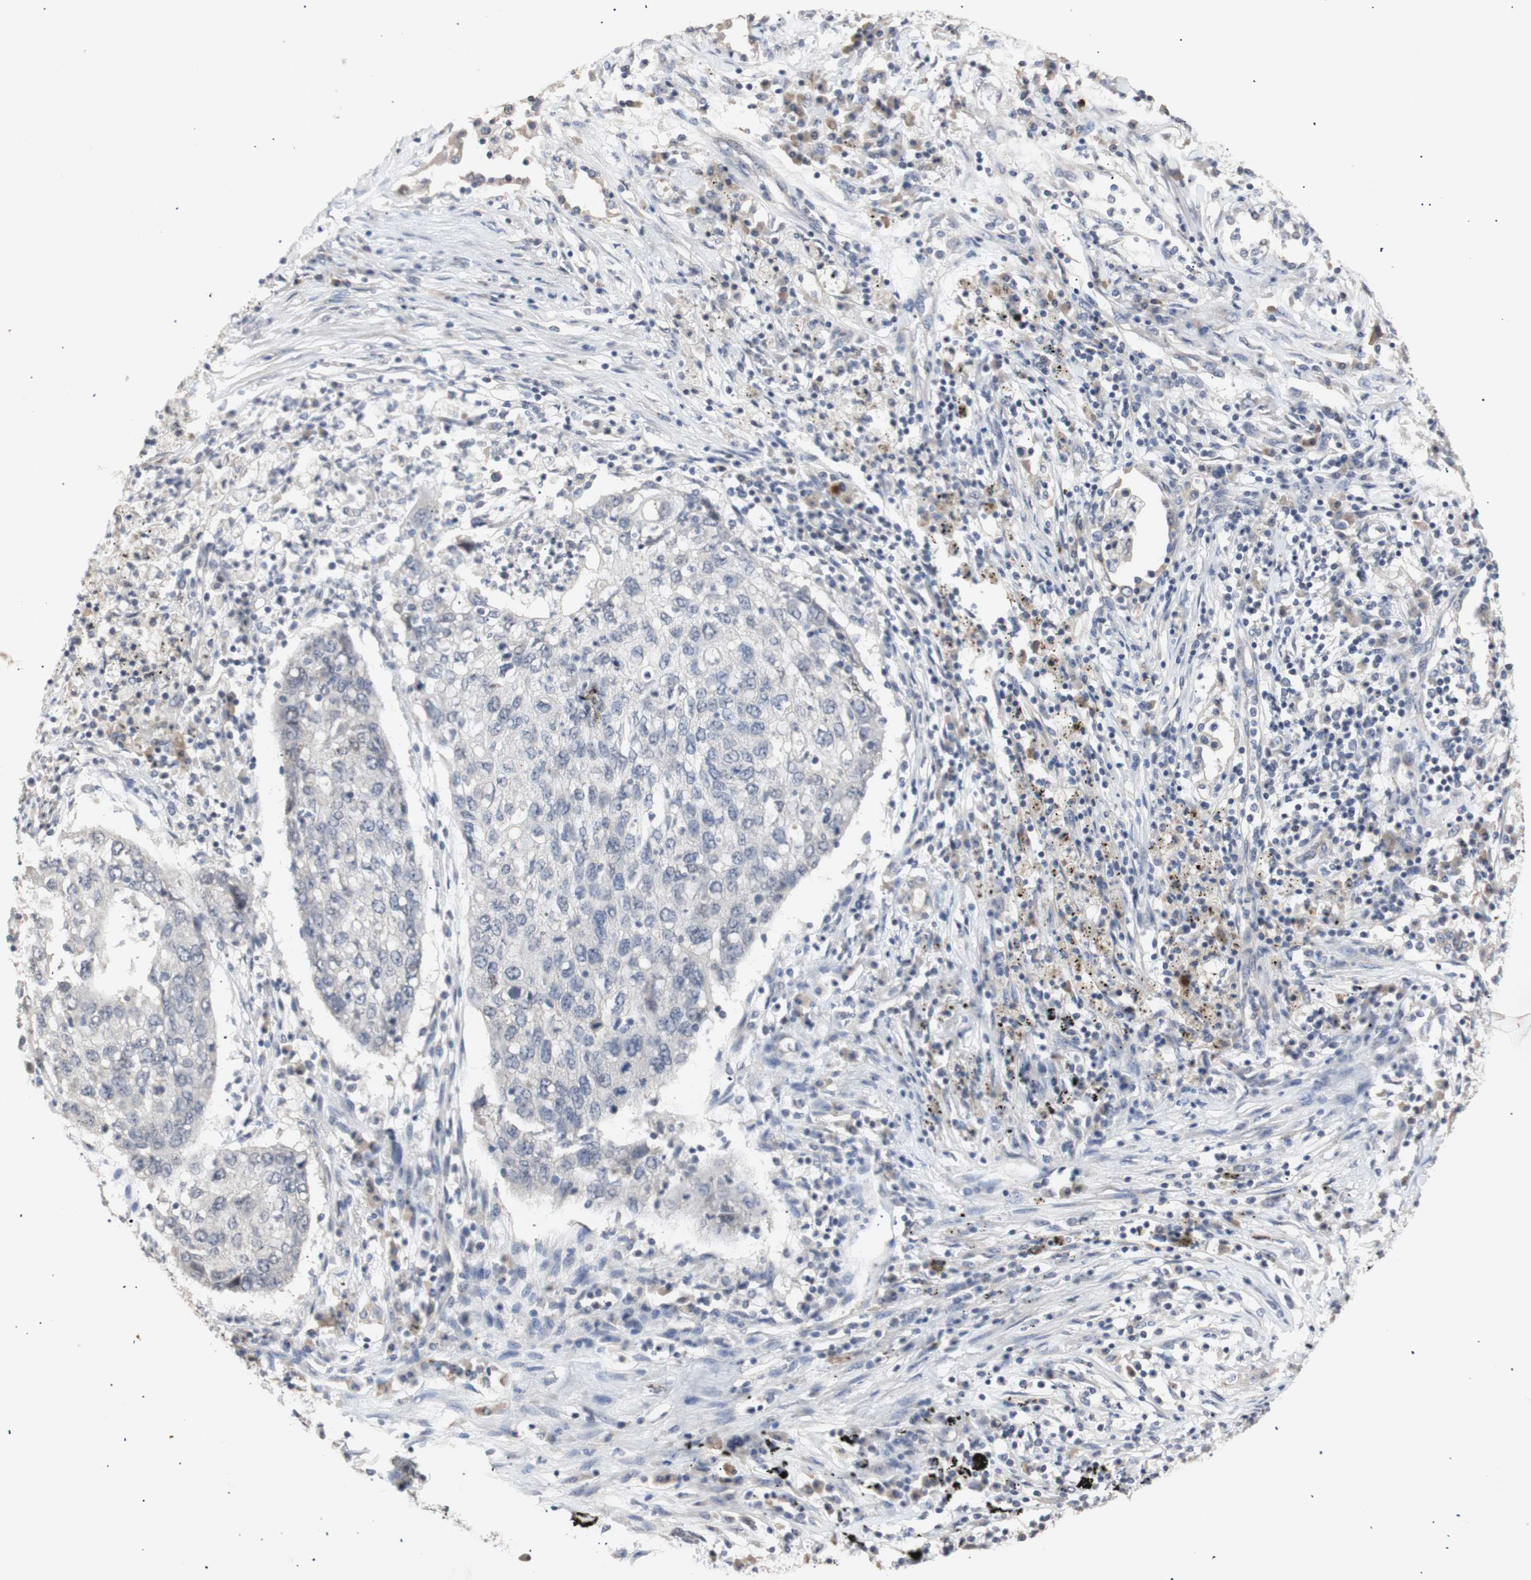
{"staining": {"intensity": "negative", "quantity": "none", "location": "none"}, "tissue": "lung cancer", "cell_type": "Tumor cells", "image_type": "cancer", "snomed": [{"axis": "morphology", "description": "Squamous cell carcinoma, NOS"}, {"axis": "topography", "description": "Lung"}], "caption": "Immunohistochemical staining of human lung cancer (squamous cell carcinoma) reveals no significant positivity in tumor cells.", "gene": "FOSB", "patient": {"sex": "female", "age": 63}}